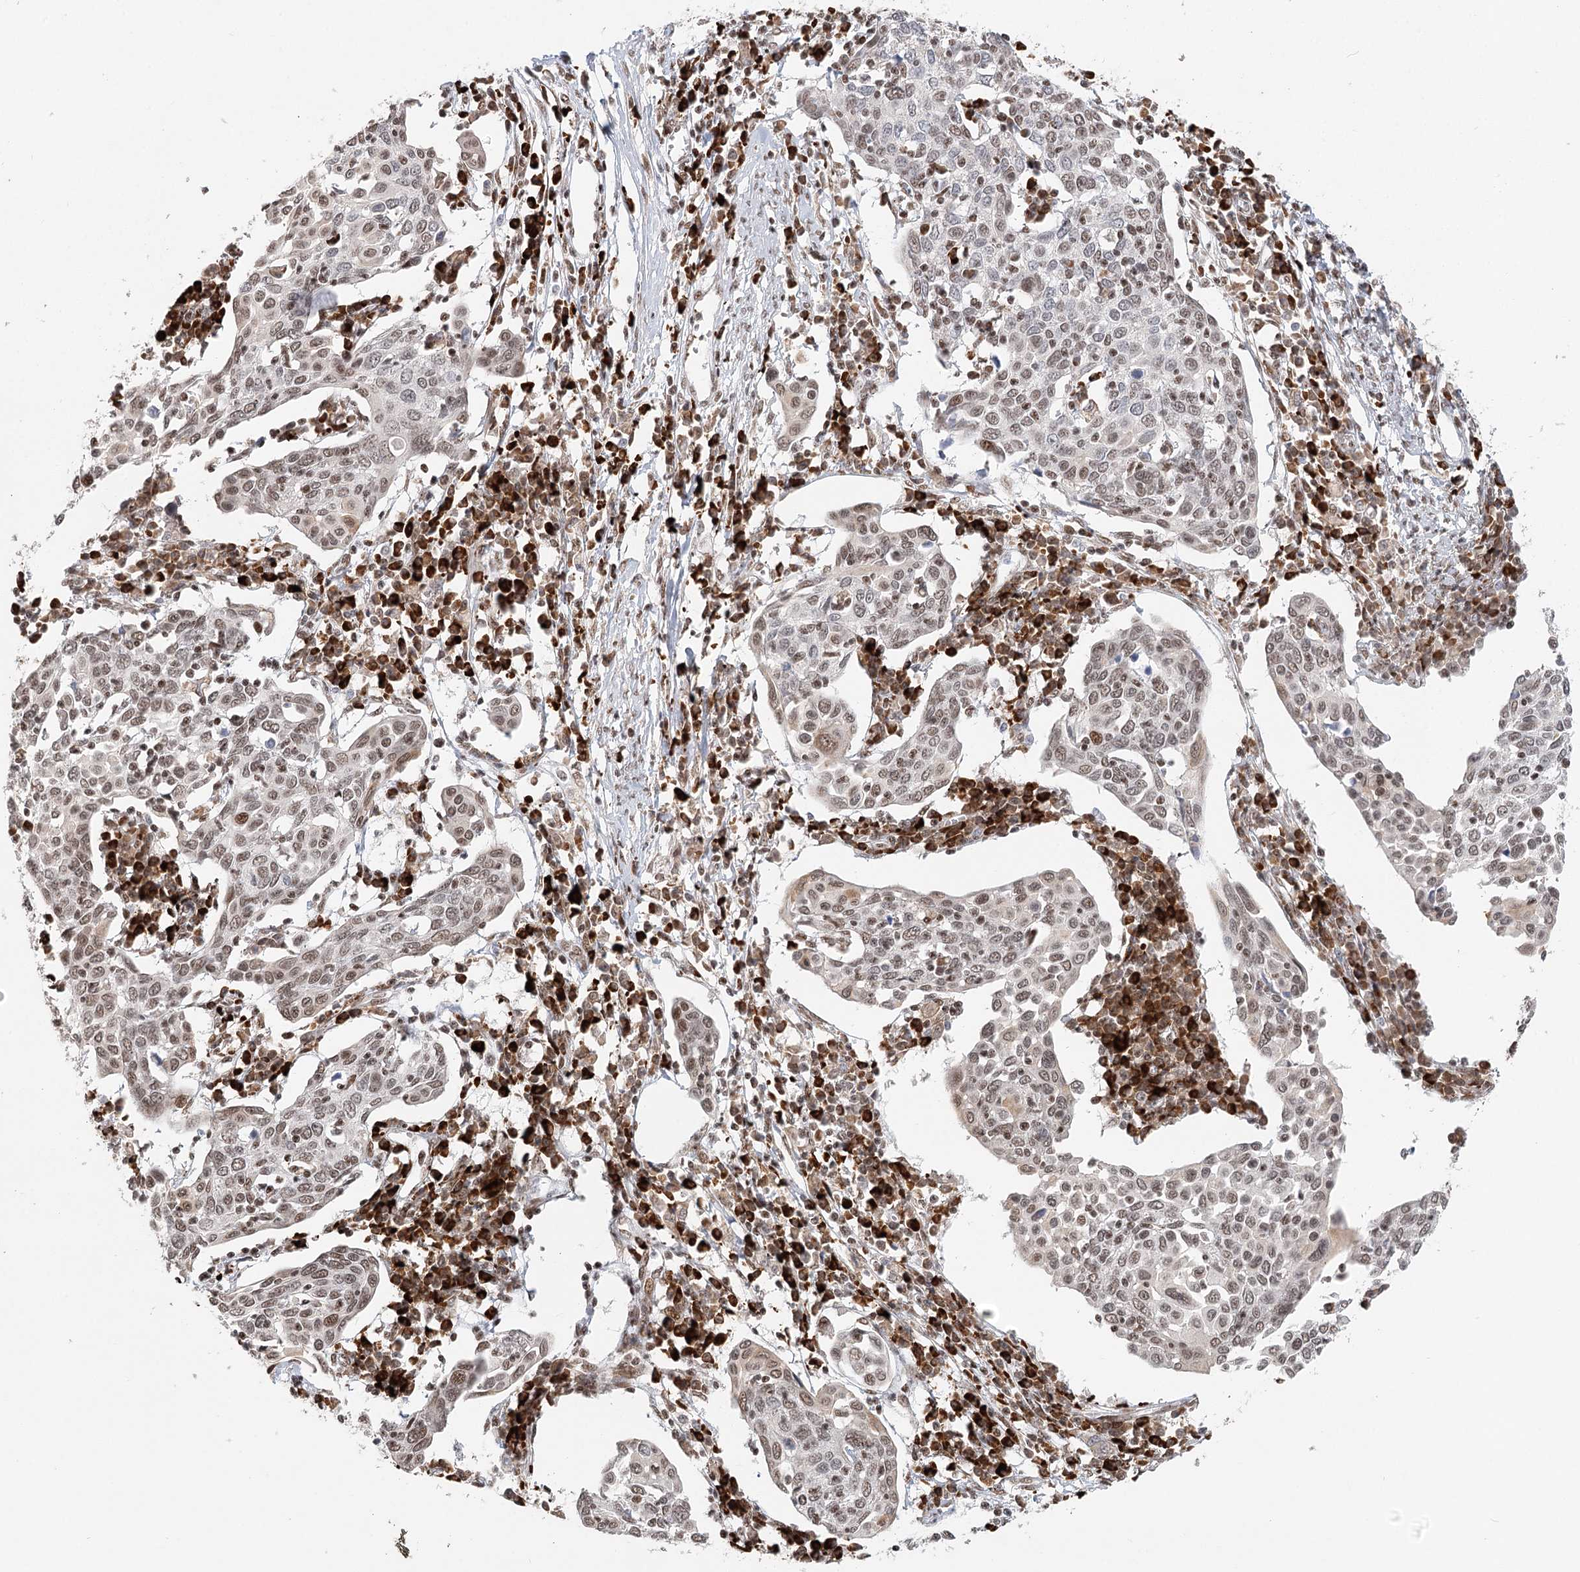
{"staining": {"intensity": "weak", "quantity": ">75%", "location": "nuclear"}, "tissue": "cervical cancer", "cell_type": "Tumor cells", "image_type": "cancer", "snomed": [{"axis": "morphology", "description": "Squamous cell carcinoma, NOS"}, {"axis": "topography", "description": "Cervix"}], "caption": "A brown stain shows weak nuclear positivity of a protein in cervical cancer tumor cells.", "gene": "BNIP5", "patient": {"sex": "female", "age": 40}}